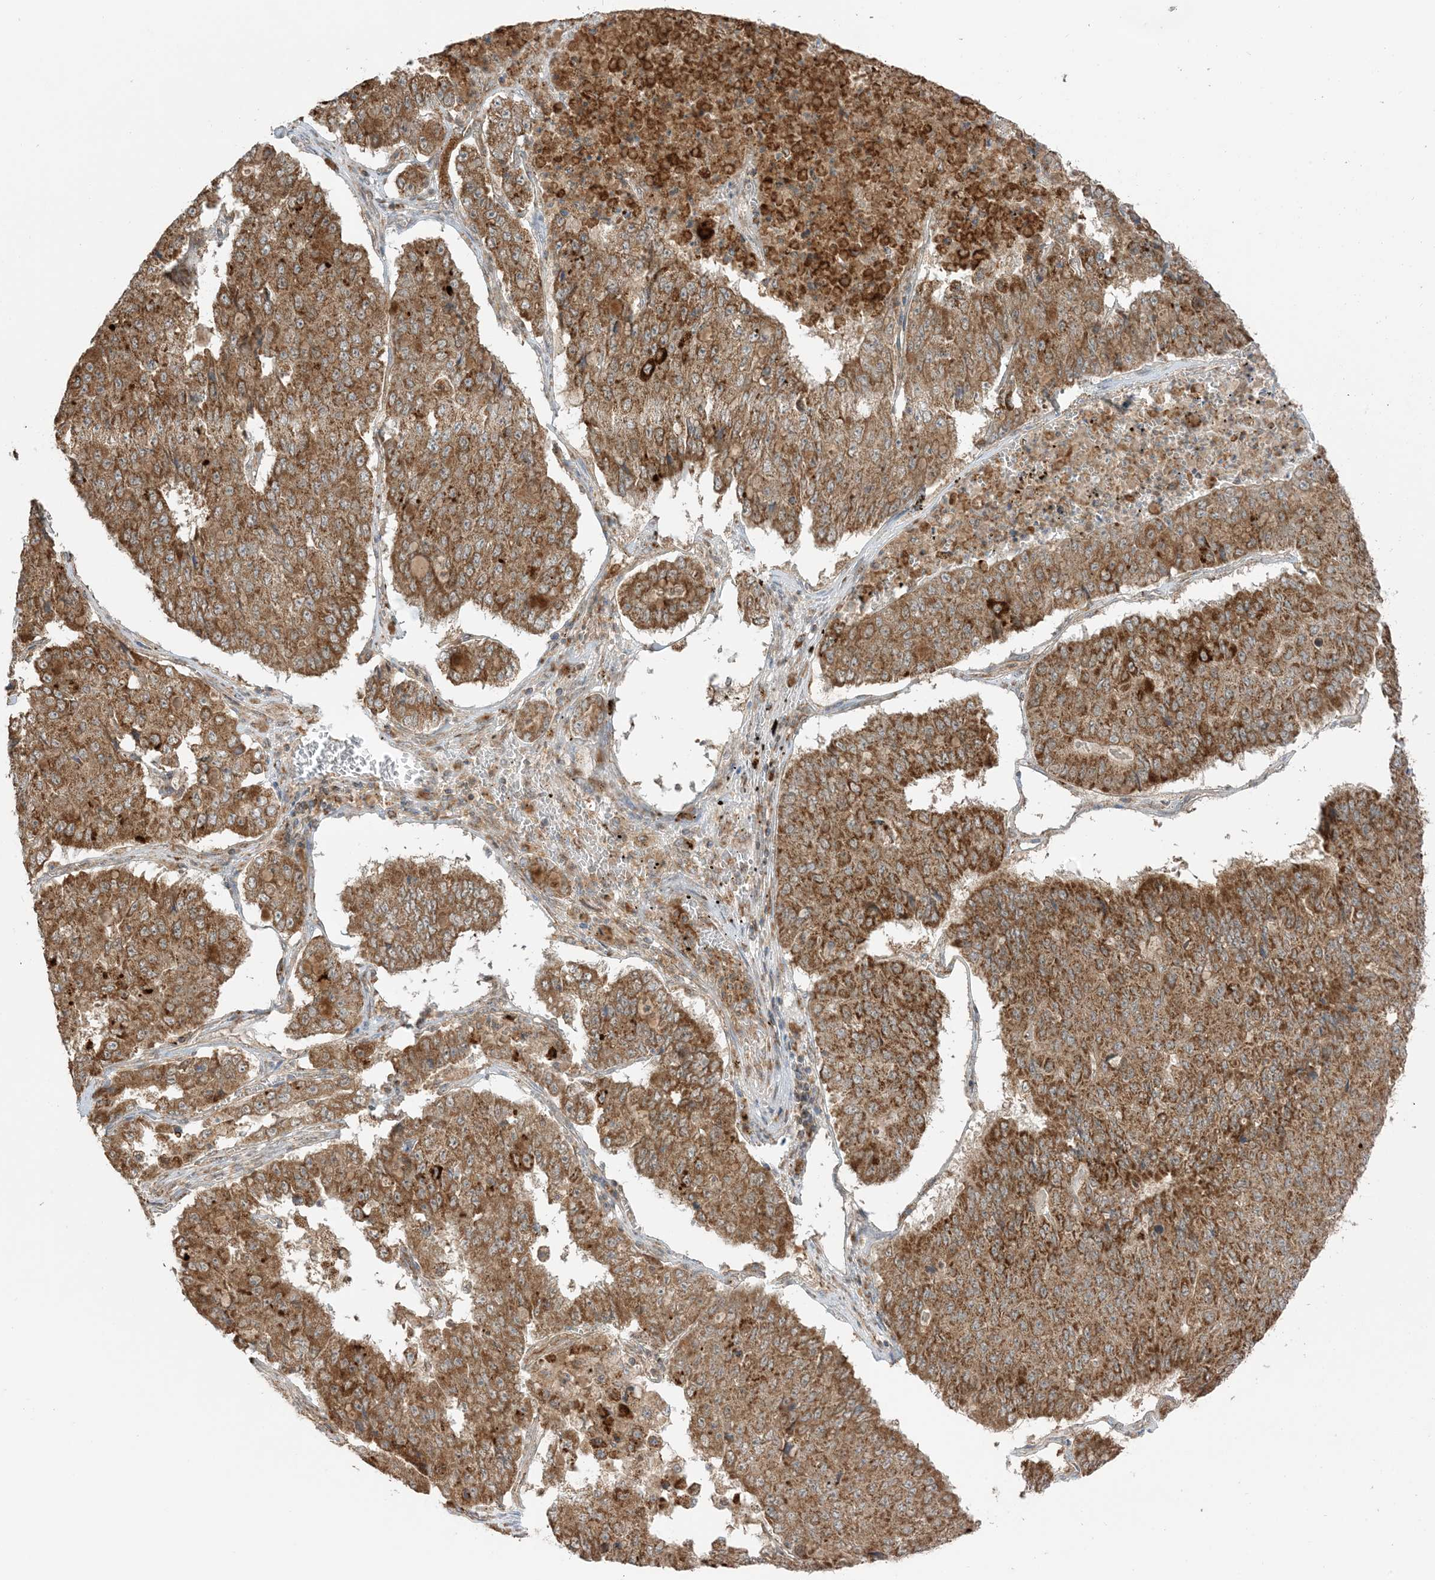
{"staining": {"intensity": "strong", "quantity": ">75%", "location": "cytoplasmic/membranous"}, "tissue": "pancreatic cancer", "cell_type": "Tumor cells", "image_type": "cancer", "snomed": [{"axis": "morphology", "description": "Adenocarcinoma, NOS"}, {"axis": "topography", "description": "Pancreas"}], "caption": "Immunohistochemistry (IHC) histopathology image of neoplastic tissue: human pancreatic adenocarcinoma stained using immunohistochemistry reveals high levels of strong protein expression localized specifically in the cytoplasmic/membranous of tumor cells, appearing as a cytoplasmic/membranous brown color.", "gene": "N4BP3", "patient": {"sex": "male", "age": 50}}